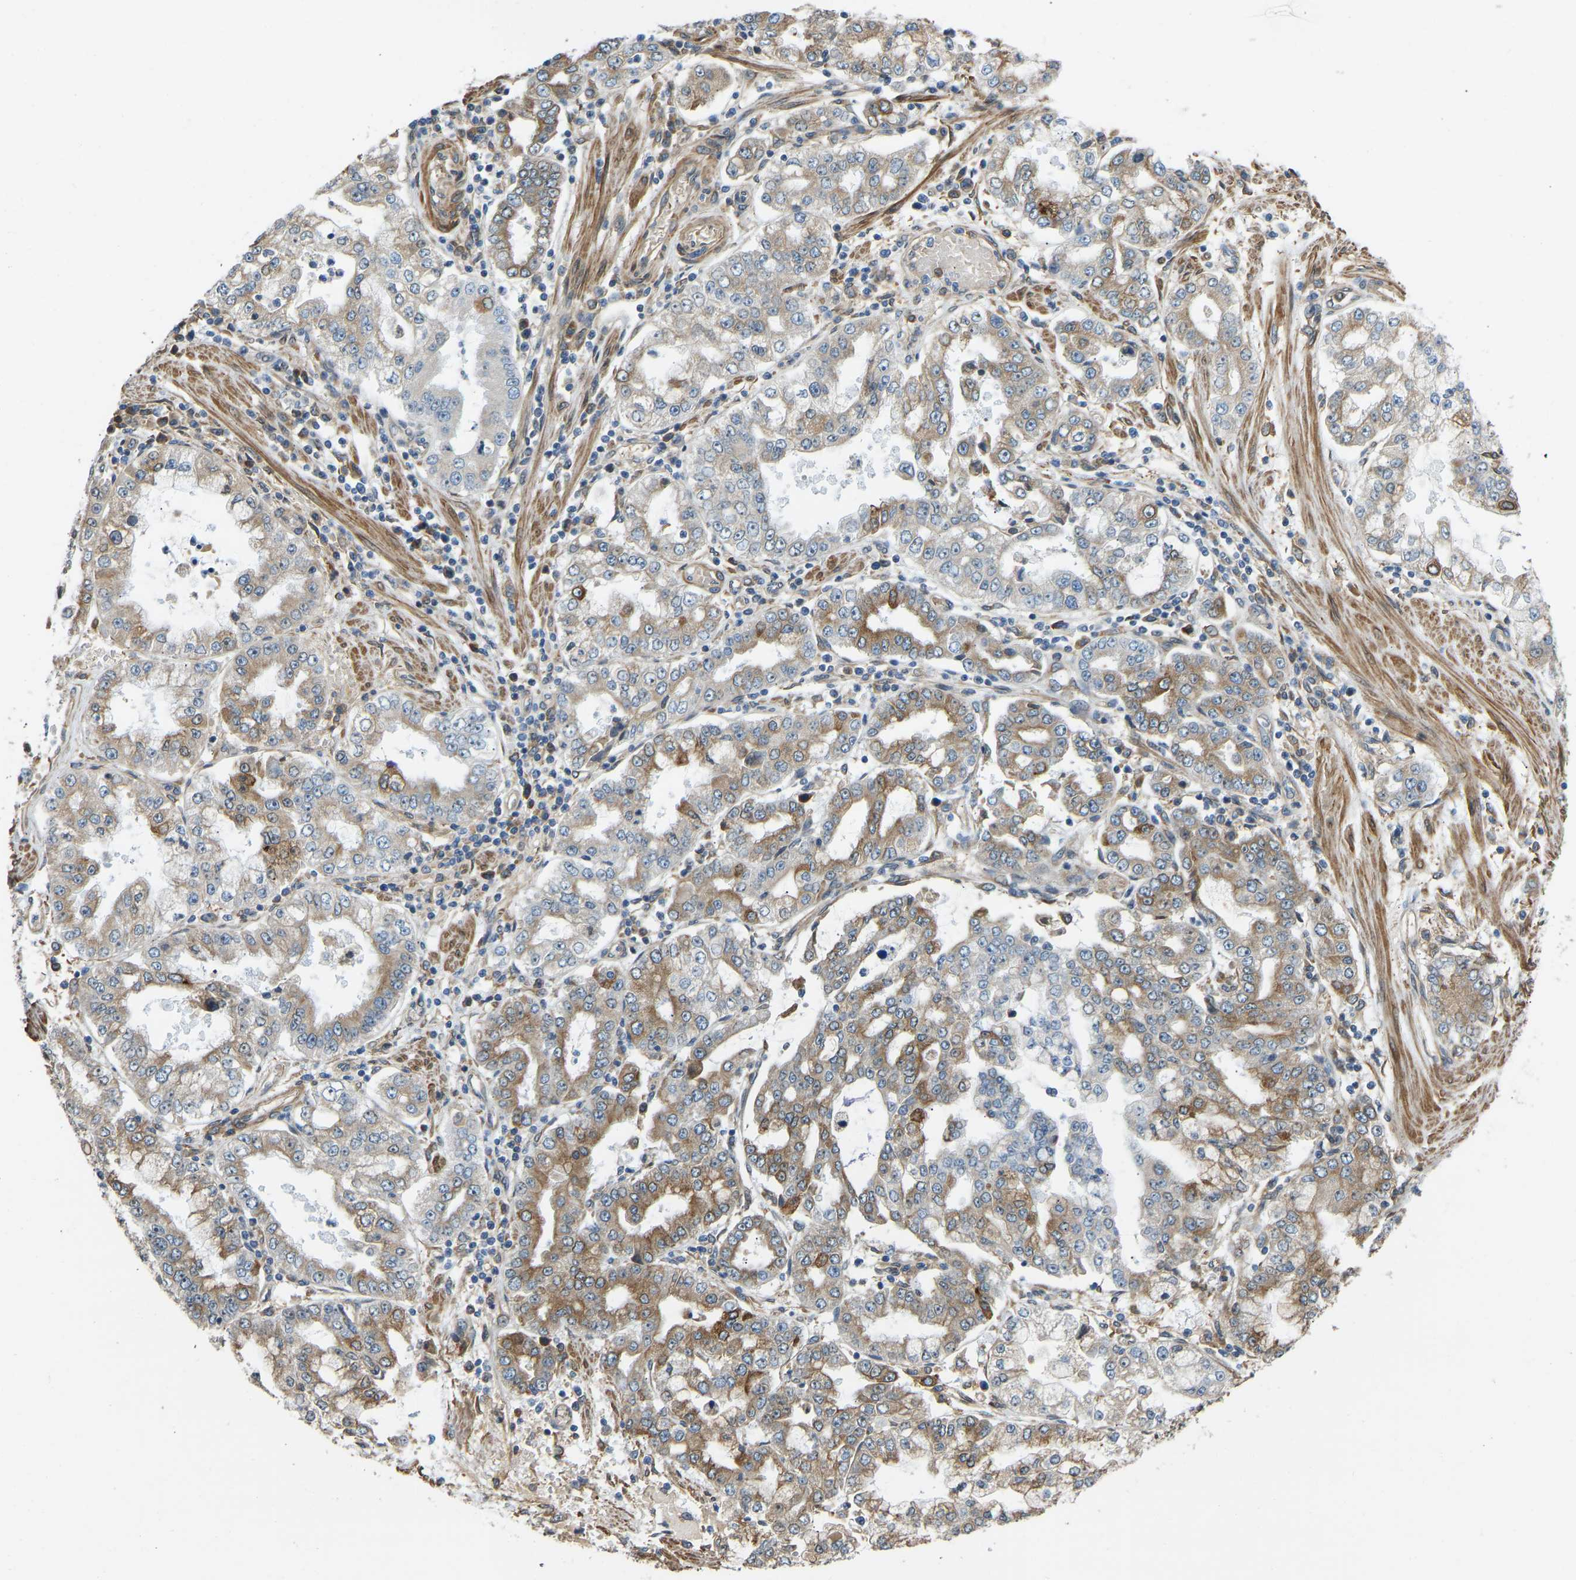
{"staining": {"intensity": "moderate", "quantity": "25%-75%", "location": "cytoplasmic/membranous"}, "tissue": "stomach cancer", "cell_type": "Tumor cells", "image_type": "cancer", "snomed": [{"axis": "morphology", "description": "Adenocarcinoma, NOS"}, {"axis": "topography", "description": "Stomach"}], "caption": "DAB (3,3'-diaminobenzidine) immunohistochemical staining of human stomach cancer (adenocarcinoma) displays moderate cytoplasmic/membranous protein positivity in about 25%-75% of tumor cells.", "gene": "OS9", "patient": {"sex": "male", "age": 76}}